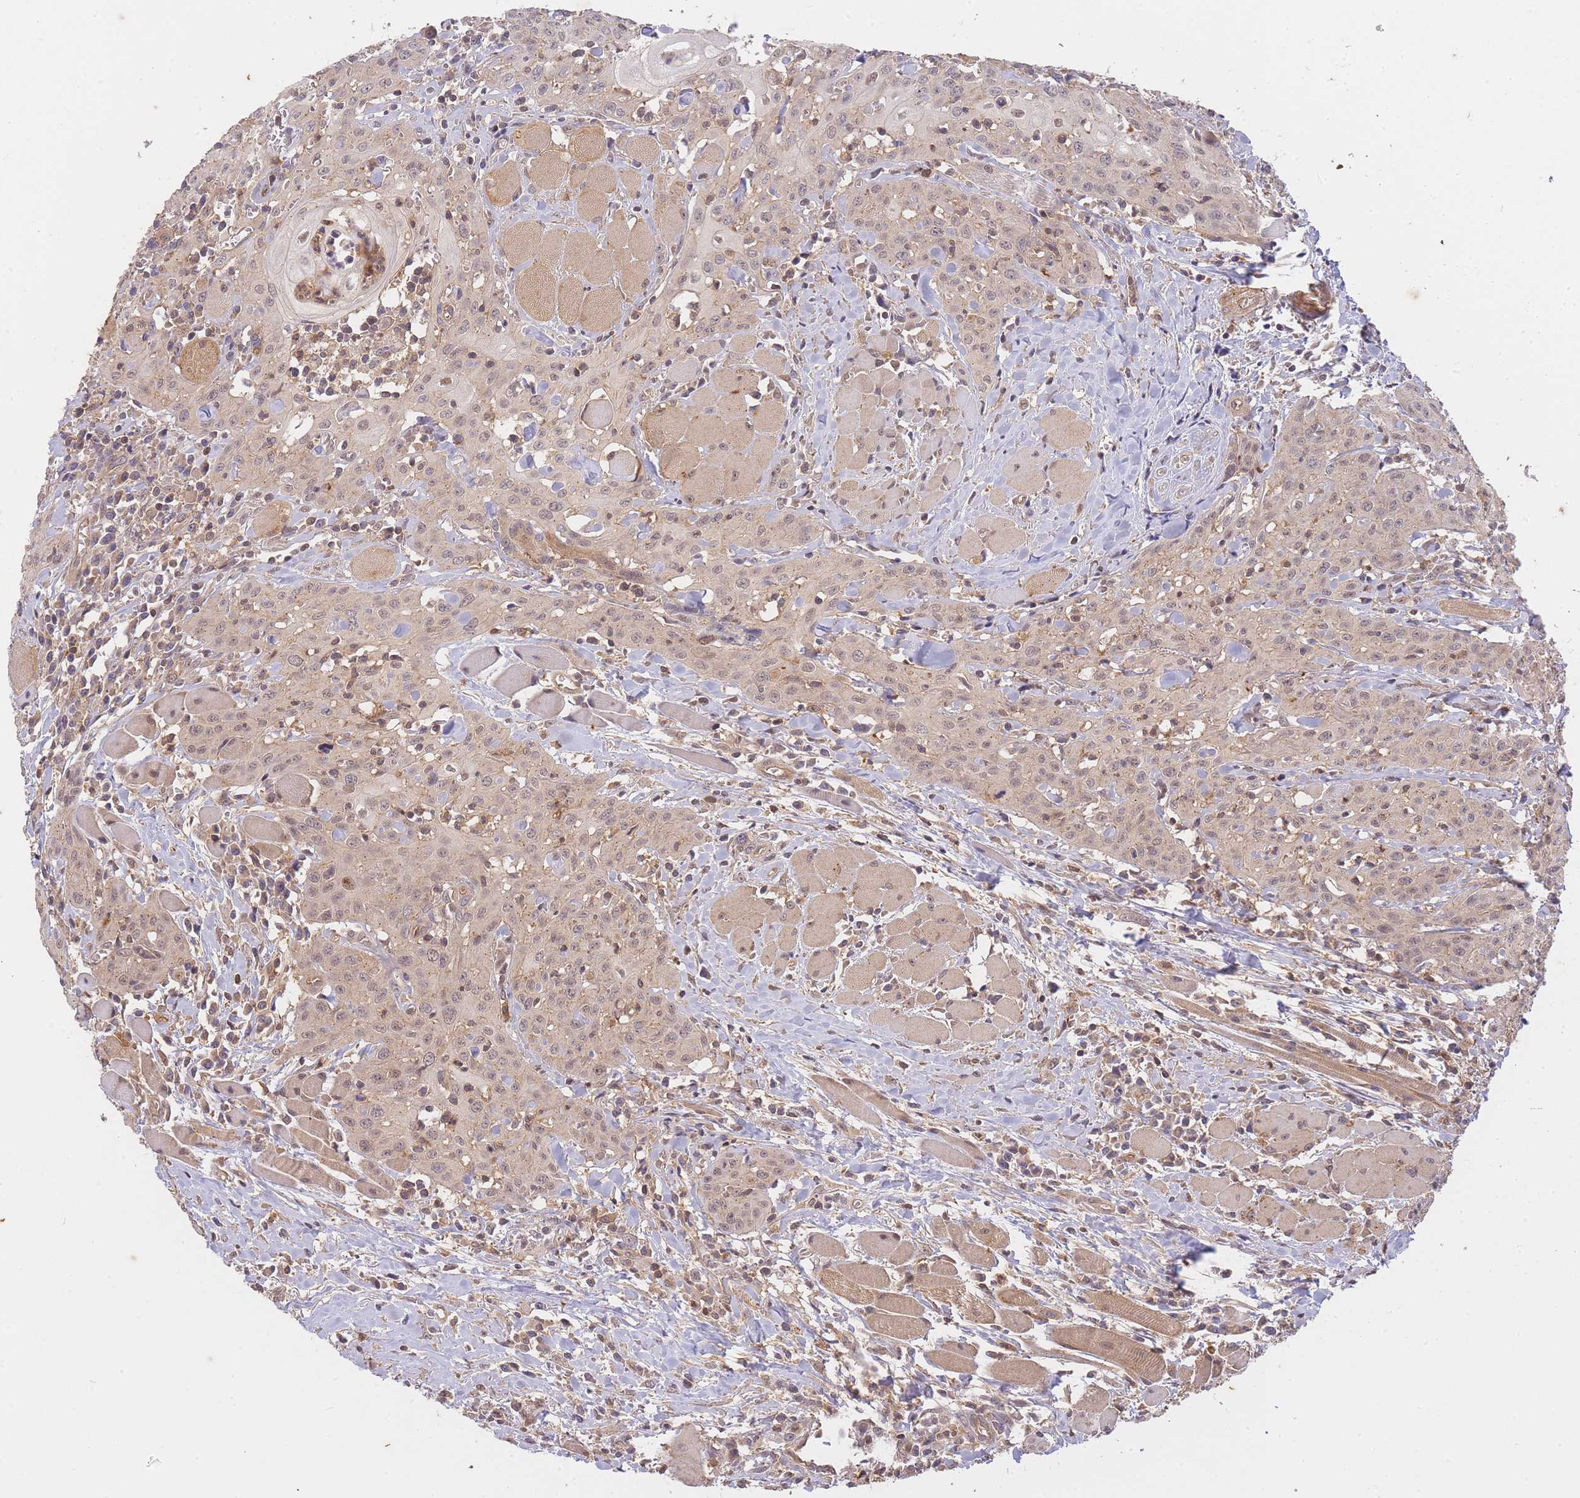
{"staining": {"intensity": "weak", "quantity": ">75%", "location": "nuclear"}, "tissue": "head and neck cancer", "cell_type": "Tumor cells", "image_type": "cancer", "snomed": [{"axis": "morphology", "description": "Squamous cell carcinoma, NOS"}, {"axis": "topography", "description": "Oral tissue"}, {"axis": "topography", "description": "Head-Neck"}], "caption": "Tumor cells reveal low levels of weak nuclear positivity in about >75% of cells in head and neck cancer (squamous cell carcinoma).", "gene": "ST8SIA4", "patient": {"sex": "female", "age": 70}}